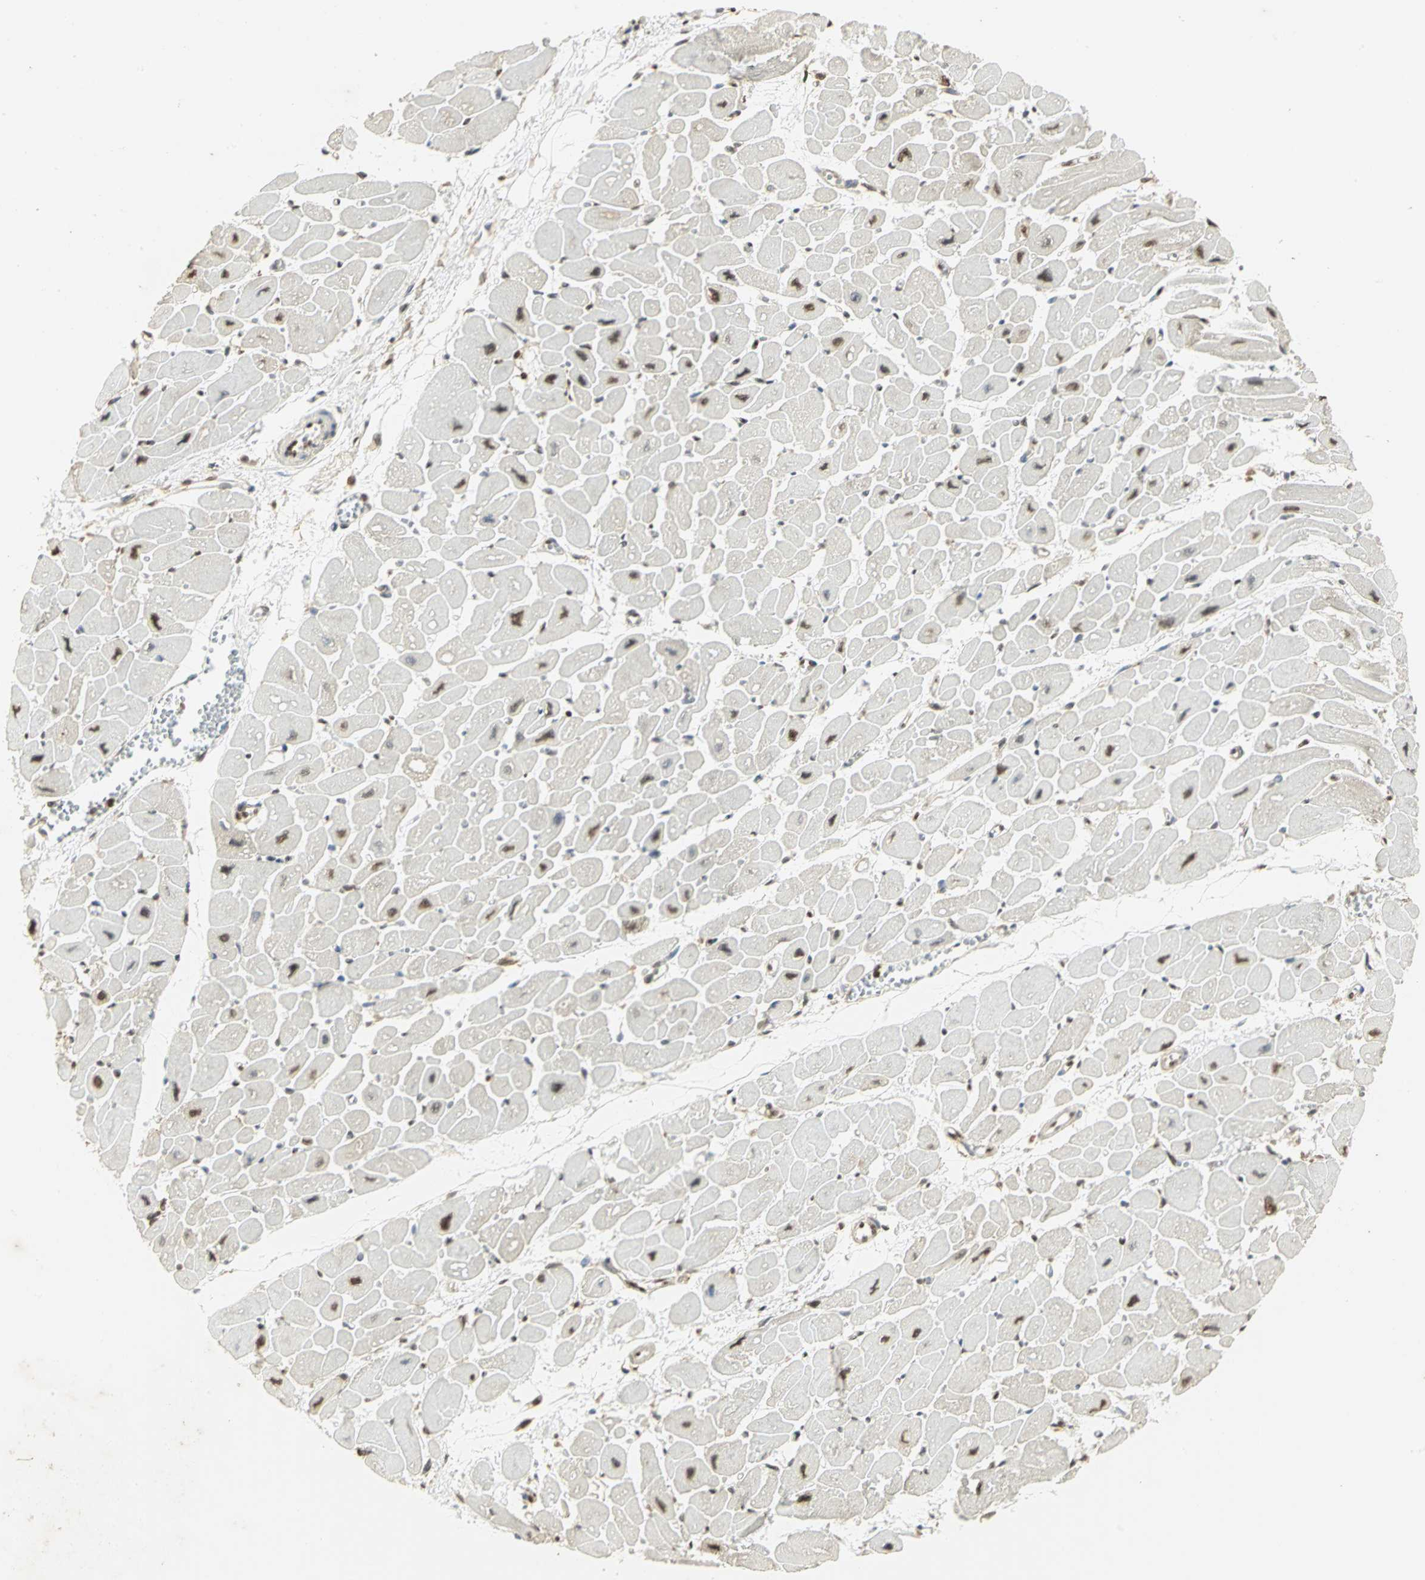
{"staining": {"intensity": "moderate", "quantity": "25%-75%", "location": "nuclear"}, "tissue": "heart muscle", "cell_type": "Cardiomyocytes", "image_type": "normal", "snomed": [{"axis": "morphology", "description": "Normal tissue, NOS"}, {"axis": "topography", "description": "Heart"}], "caption": "Immunohistochemistry micrograph of normal heart muscle: human heart muscle stained using immunohistochemistry shows medium levels of moderate protein expression localized specifically in the nuclear of cardiomyocytes, appearing as a nuclear brown color.", "gene": "SET", "patient": {"sex": "female", "age": 54}}